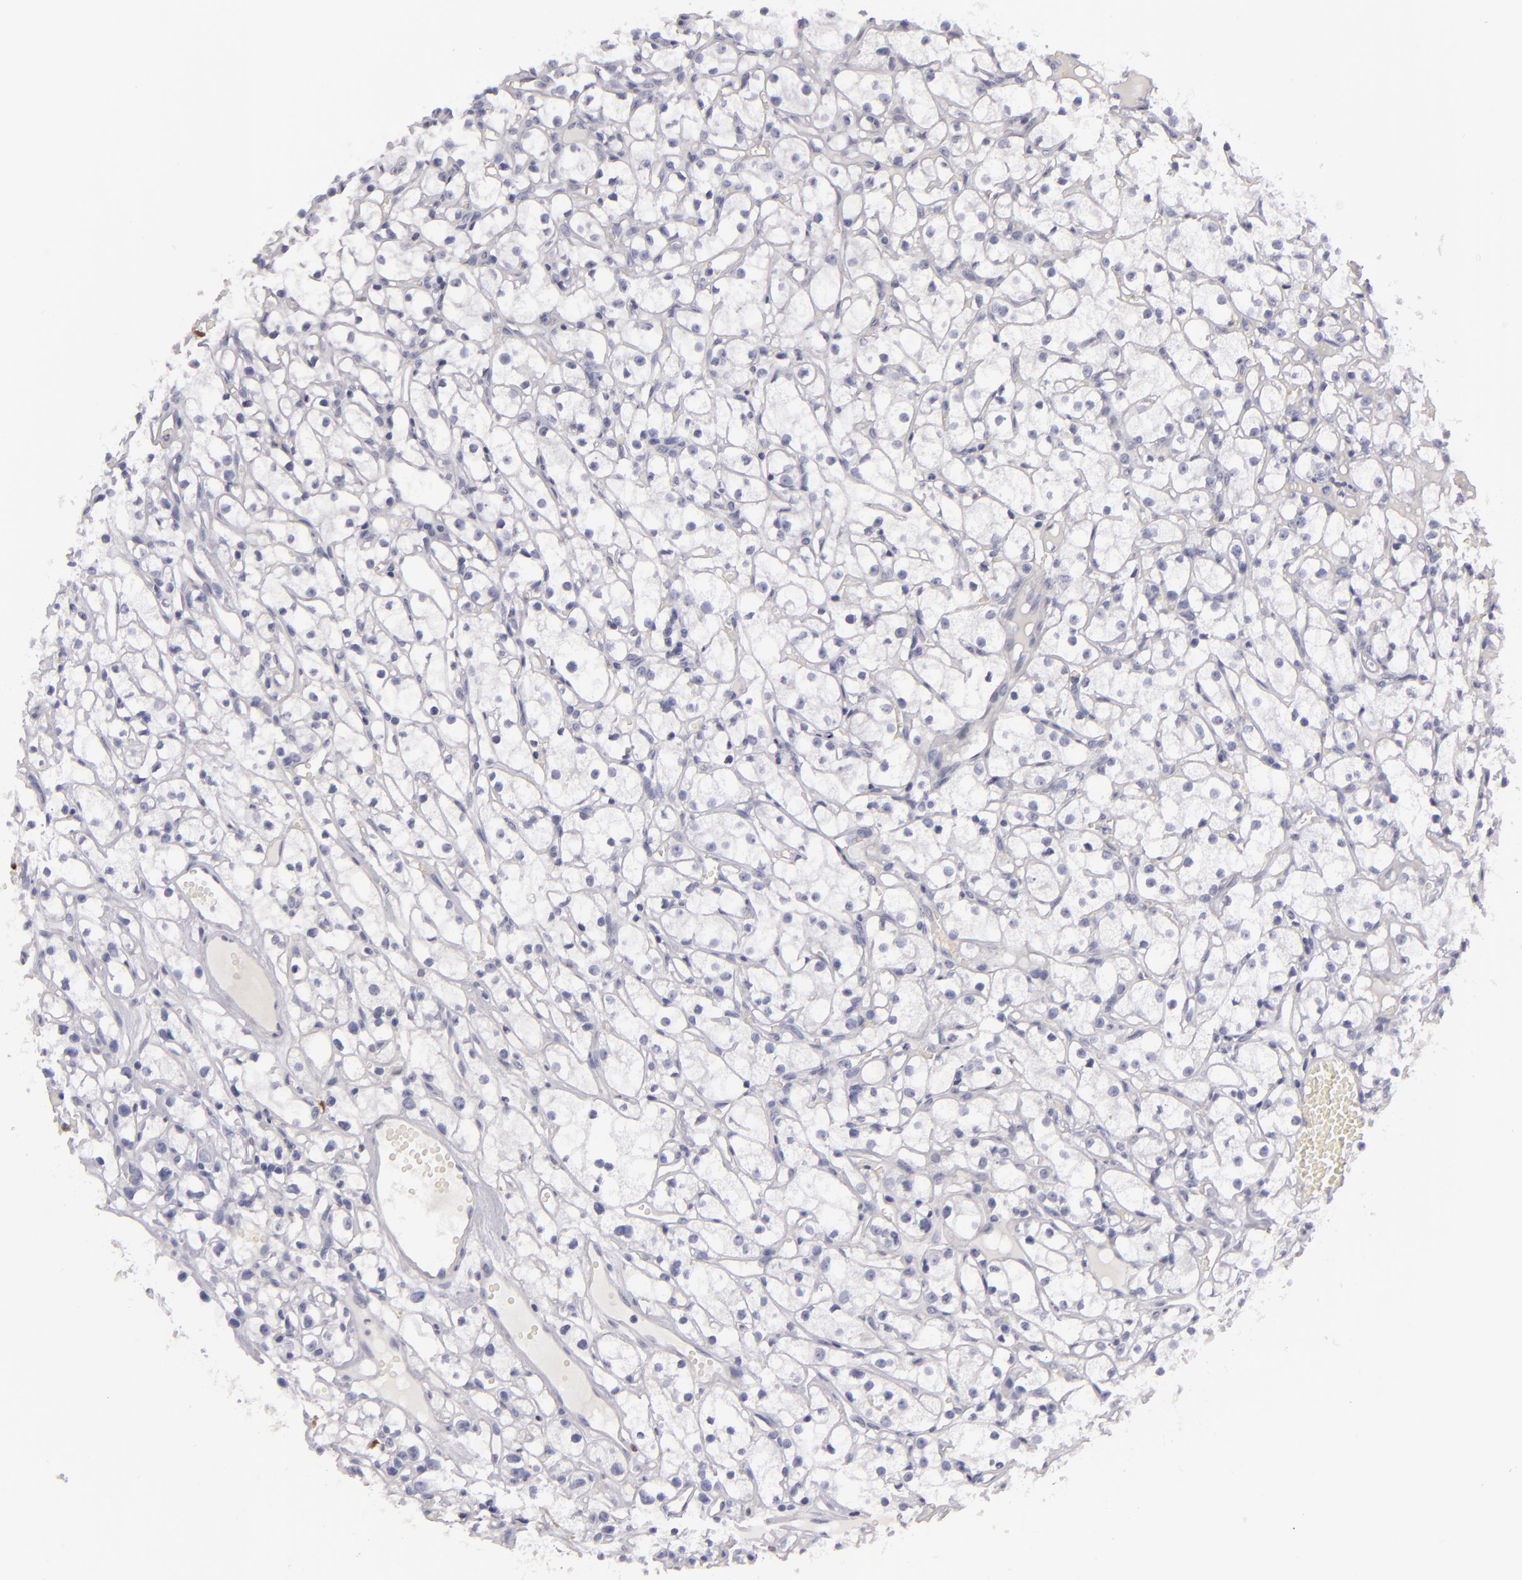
{"staining": {"intensity": "negative", "quantity": "none", "location": "none"}, "tissue": "renal cancer", "cell_type": "Tumor cells", "image_type": "cancer", "snomed": [{"axis": "morphology", "description": "Adenocarcinoma, NOS"}, {"axis": "topography", "description": "Kidney"}], "caption": "The micrograph shows no significant staining in tumor cells of renal cancer (adenocarcinoma). (DAB immunohistochemistry (IHC) with hematoxylin counter stain).", "gene": "F13A1", "patient": {"sex": "male", "age": 61}}